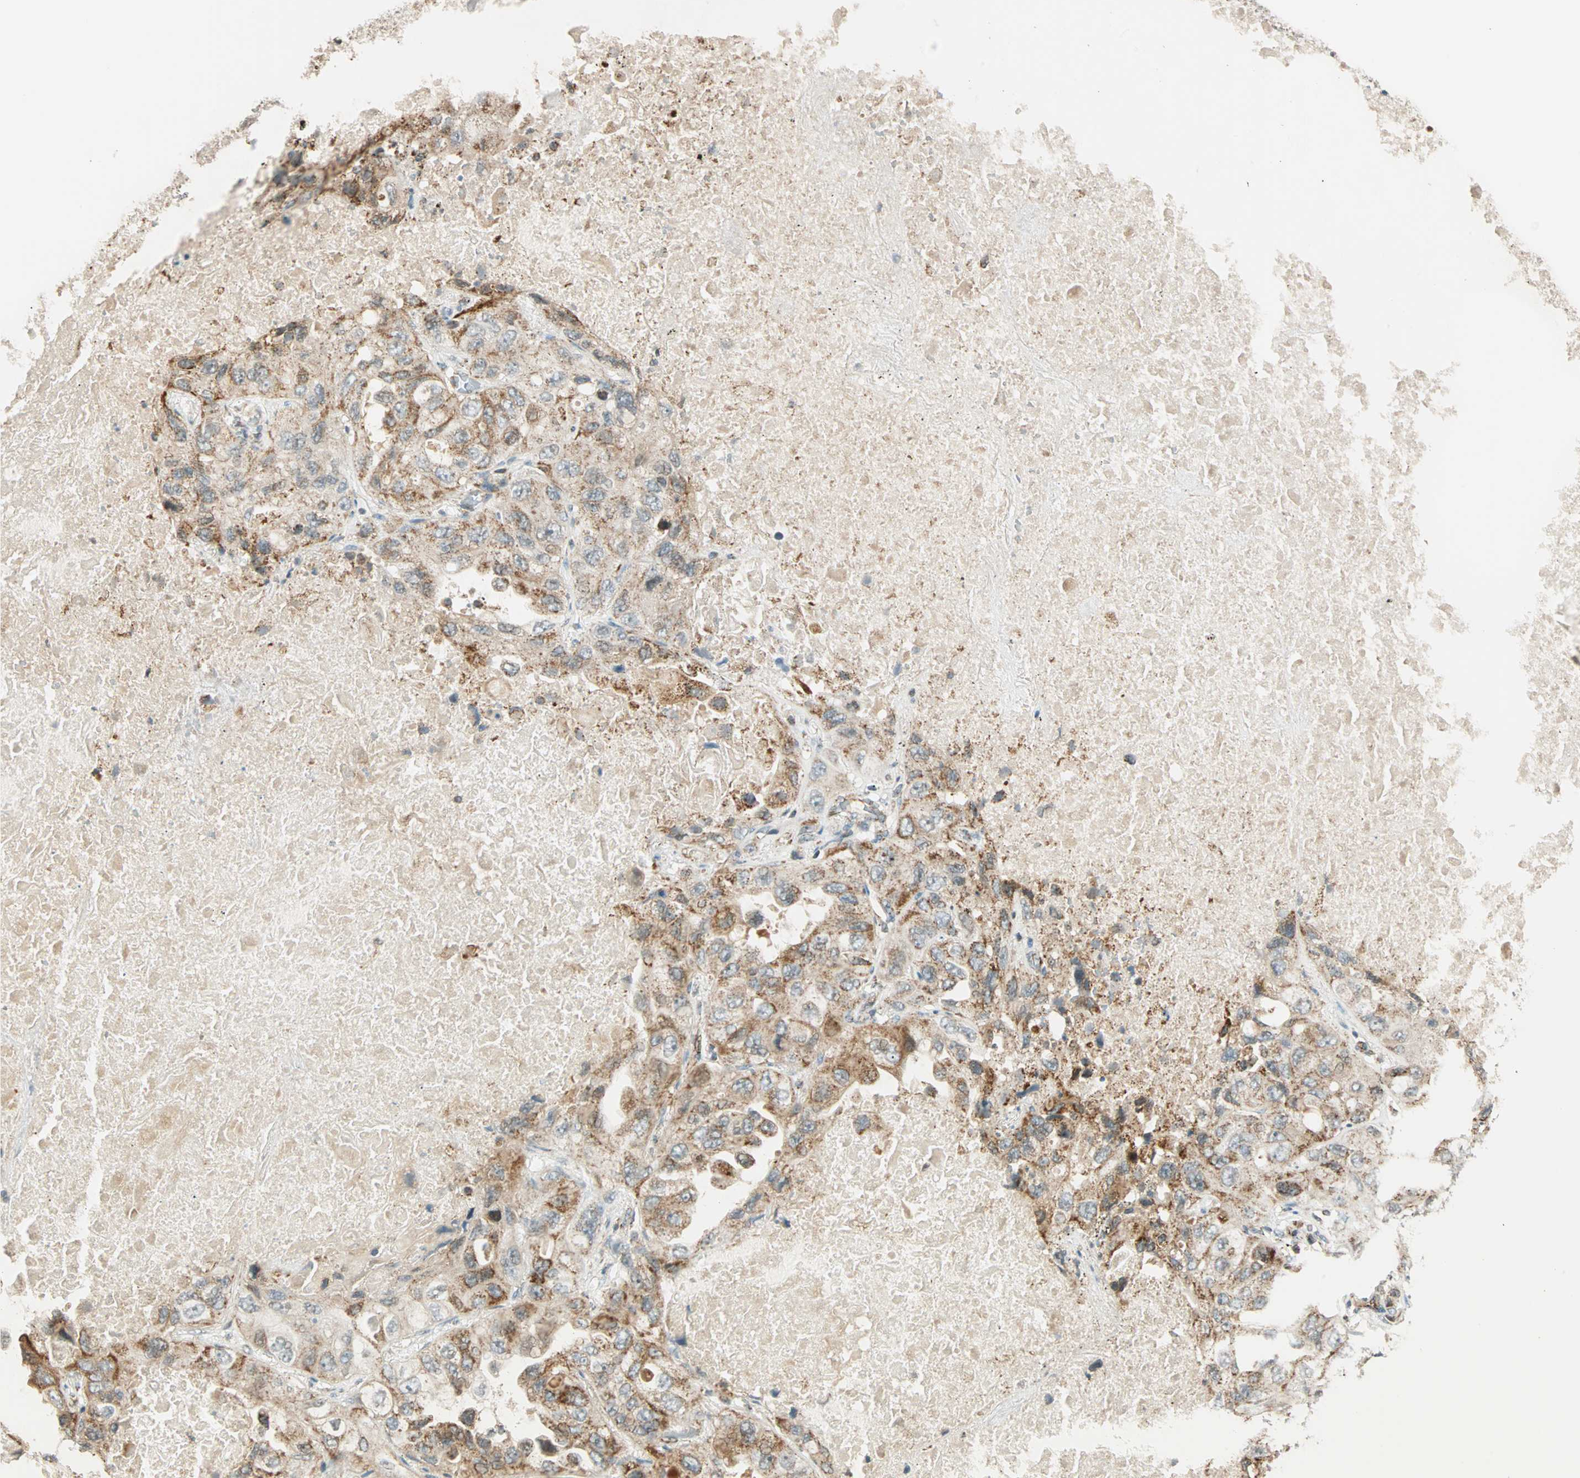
{"staining": {"intensity": "weak", "quantity": ">75%", "location": "cytoplasmic/membranous"}, "tissue": "lung cancer", "cell_type": "Tumor cells", "image_type": "cancer", "snomed": [{"axis": "morphology", "description": "Squamous cell carcinoma, NOS"}, {"axis": "topography", "description": "Lung"}], "caption": "IHC of squamous cell carcinoma (lung) demonstrates low levels of weak cytoplasmic/membranous positivity in approximately >75% of tumor cells.", "gene": "SPRY4", "patient": {"sex": "female", "age": 73}}